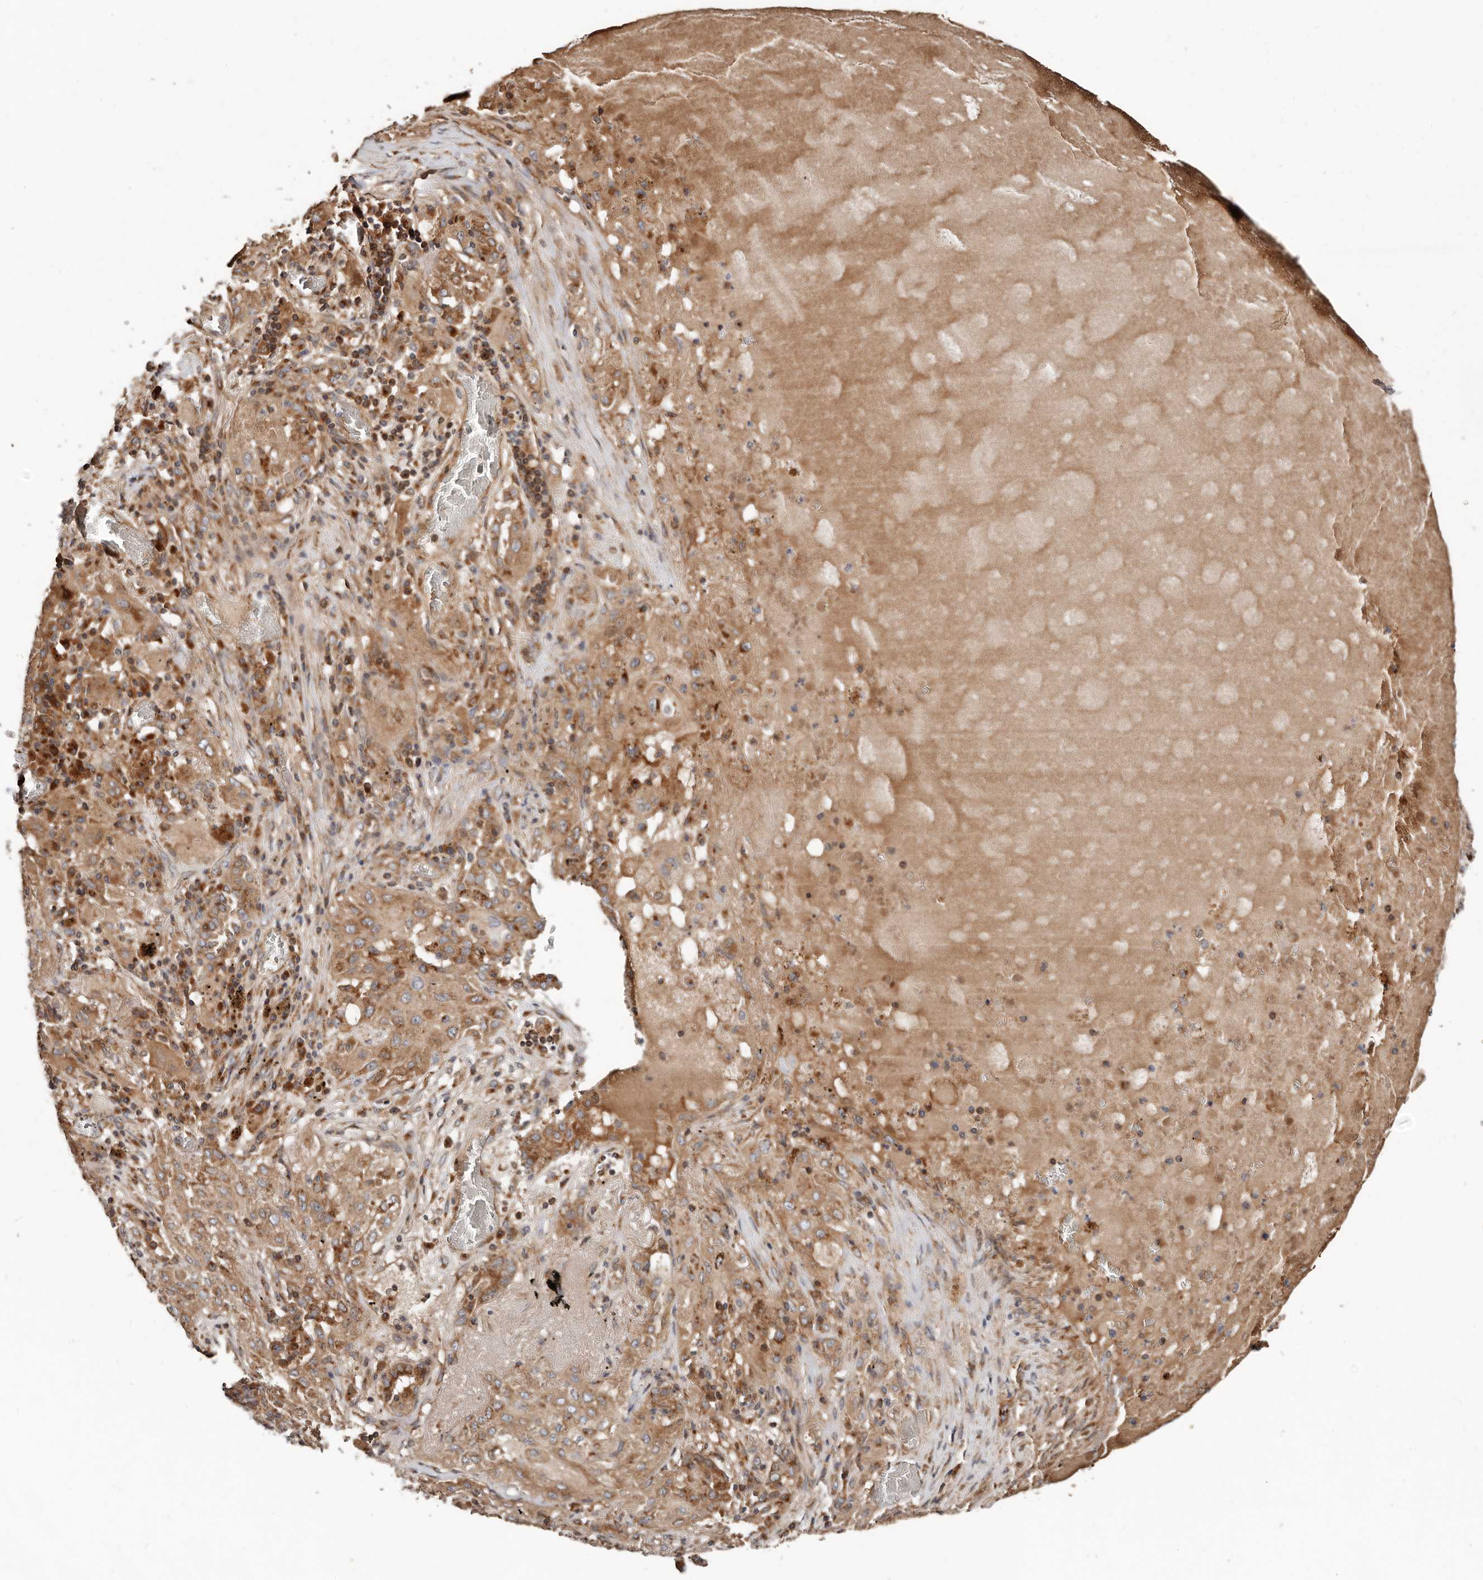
{"staining": {"intensity": "moderate", "quantity": ">75%", "location": "cytoplasmic/membranous"}, "tissue": "lung cancer", "cell_type": "Tumor cells", "image_type": "cancer", "snomed": [{"axis": "morphology", "description": "Squamous cell carcinoma, NOS"}, {"axis": "topography", "description": "Lung"}], "caption": "An image showing moderate cytoplasmic/membranous staining in approximately >75% of tumor cells in lung squamous cell carcinoma, as visualized by brown immunohistochemical staining.", "gene": "COG1", "patient": {"sex": "female", "age": 47}}